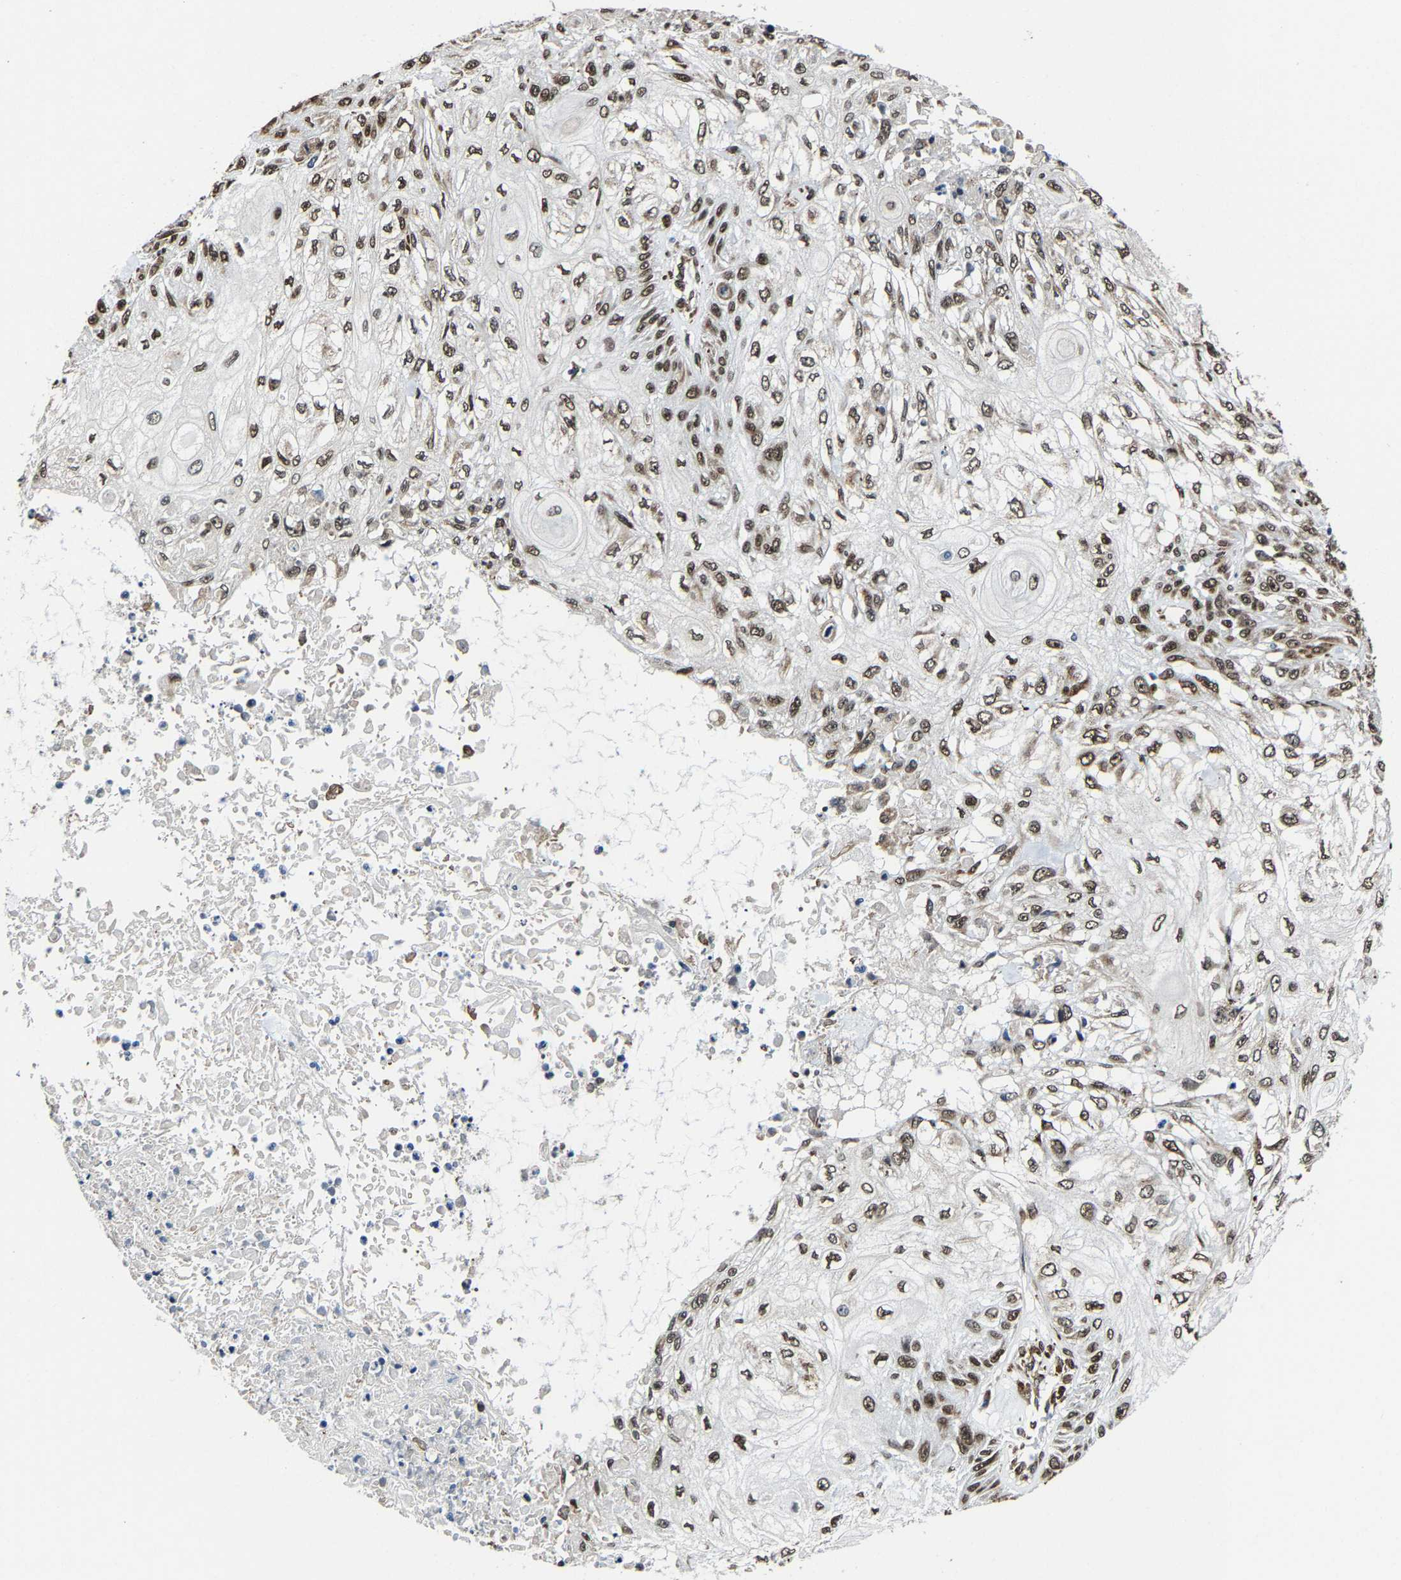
{"staining": {"intensity": "moderate", "quantity": ">75%", "location": "nuclear"}, "tissue": "skin cancer", "cell_type": "Tumor cells", "image_type": "cancer", "snomed": [{"axis": "morphology", "description": "Squamous cell carcinoma, NOS"}, {"axis": "morphology", "description": "Squamous cell carcinoma, metastatic, NOS"}, {"axis": "topography", "description": "Skin"}, {"axis": "topography", "description": "Lymph node"}], "caption": "This is a histology image of IHC staining of metastatic squamous cell carcinoma (skin), which shows moderate staining in the nuclear of tumor cells.", "gene": "METTL1", "patient": {"sex": "male", "age": 75}}